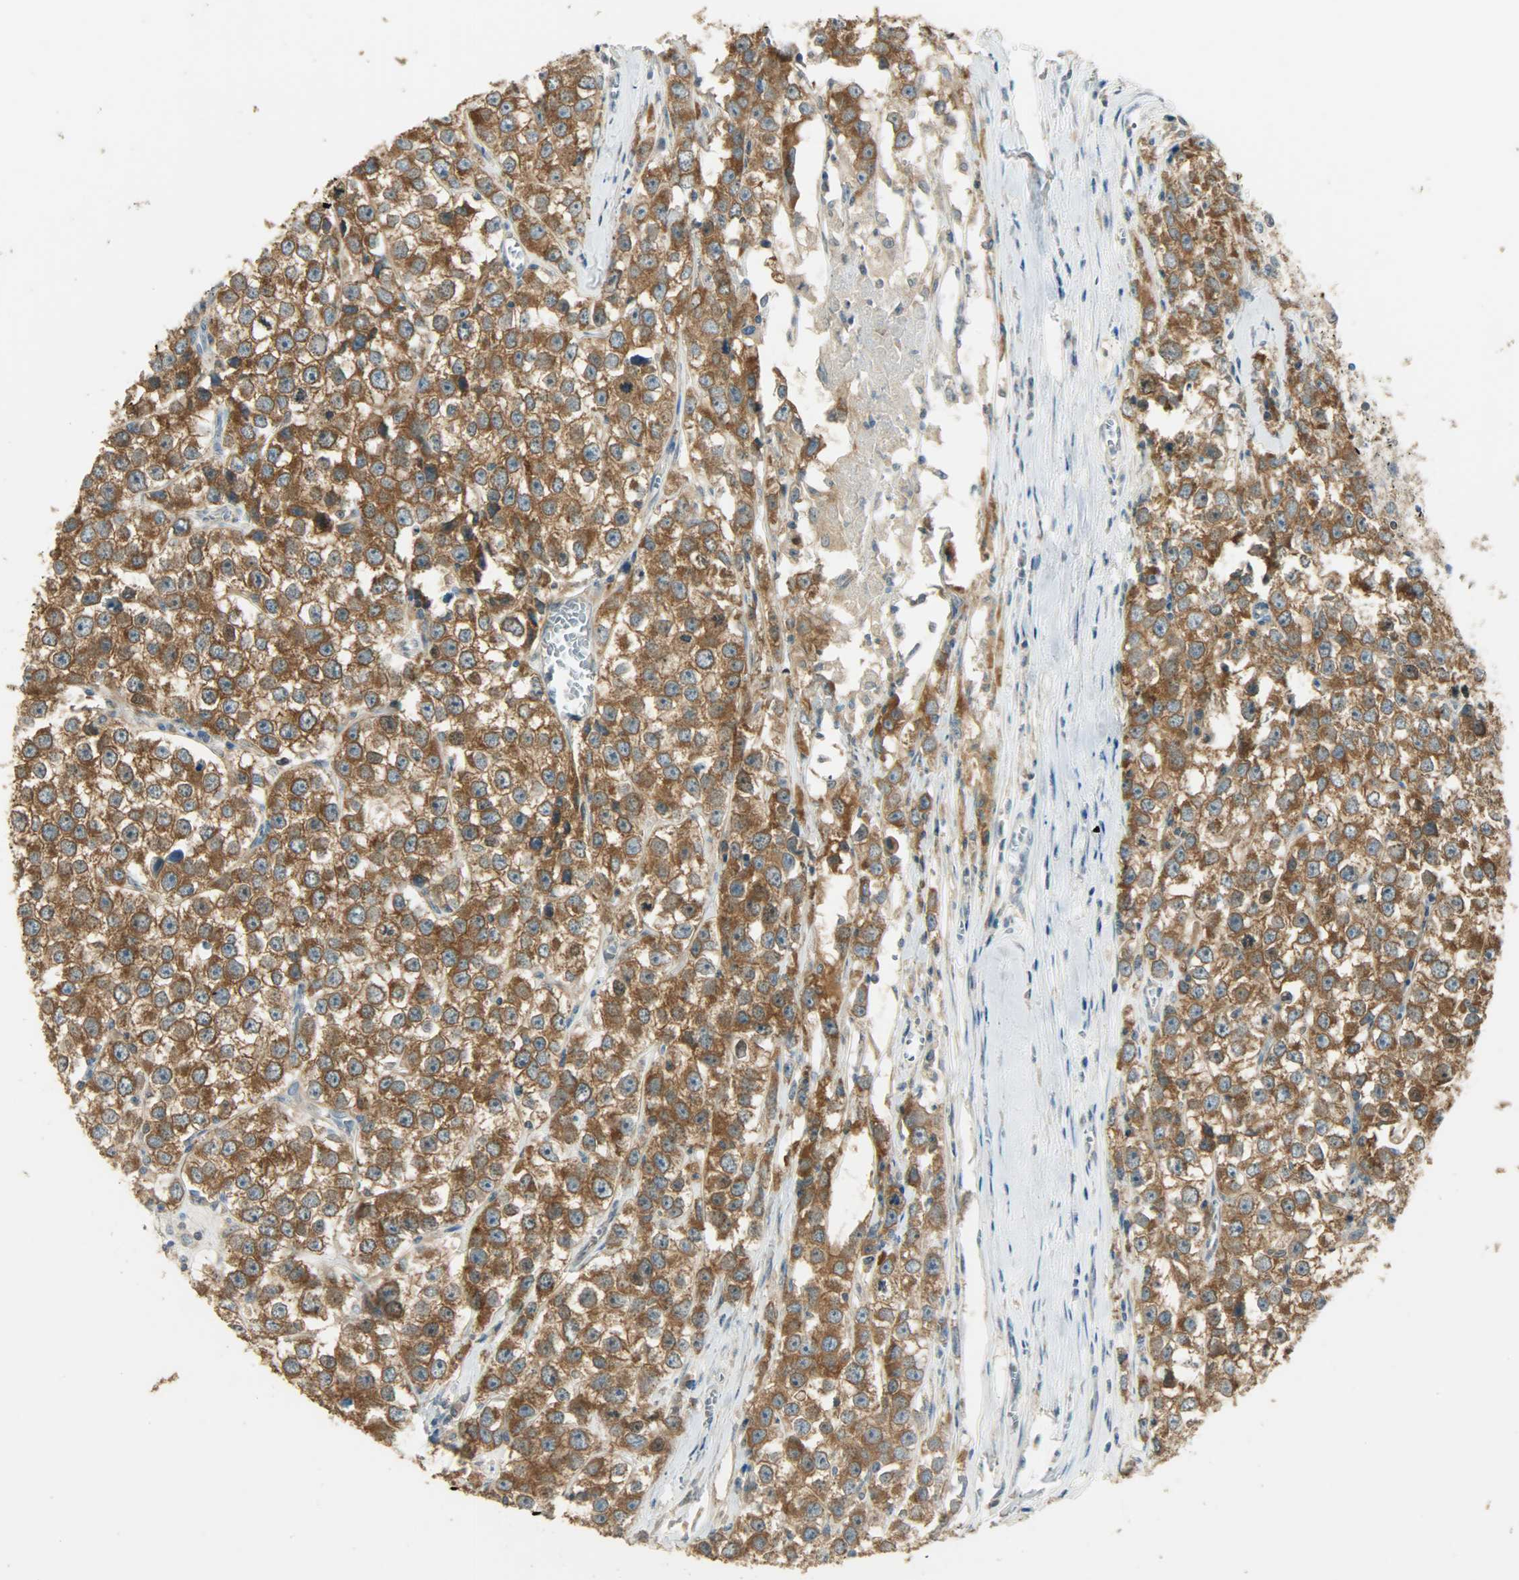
{"staining": {"intensity": "strong", "quantity": ">75%", "location": "cytoplasmic/membranous"}, "tissue": "testis cancer", "cell_type": "Tumor cells", "image_type": "cancer", "snomed": [{"axis": "morphology", "description": "Seminoma, NOS"}, {"axis": "morphology", "description": "Carcinoma, Embryonal, NOS"}, {"axis": "topography", "description": "Testis"}], "caption": "Testis cancer (seminoma) stained with DAB immunohistochemistry displays high levels of strong cytoplasmic/membranous positivity in about >75% of tumor cells. (DAB = brown stain, brightfield microscopy at high magnification).", "gene": "PRMT5", "patient": {"sex": "male", "age": 52}}